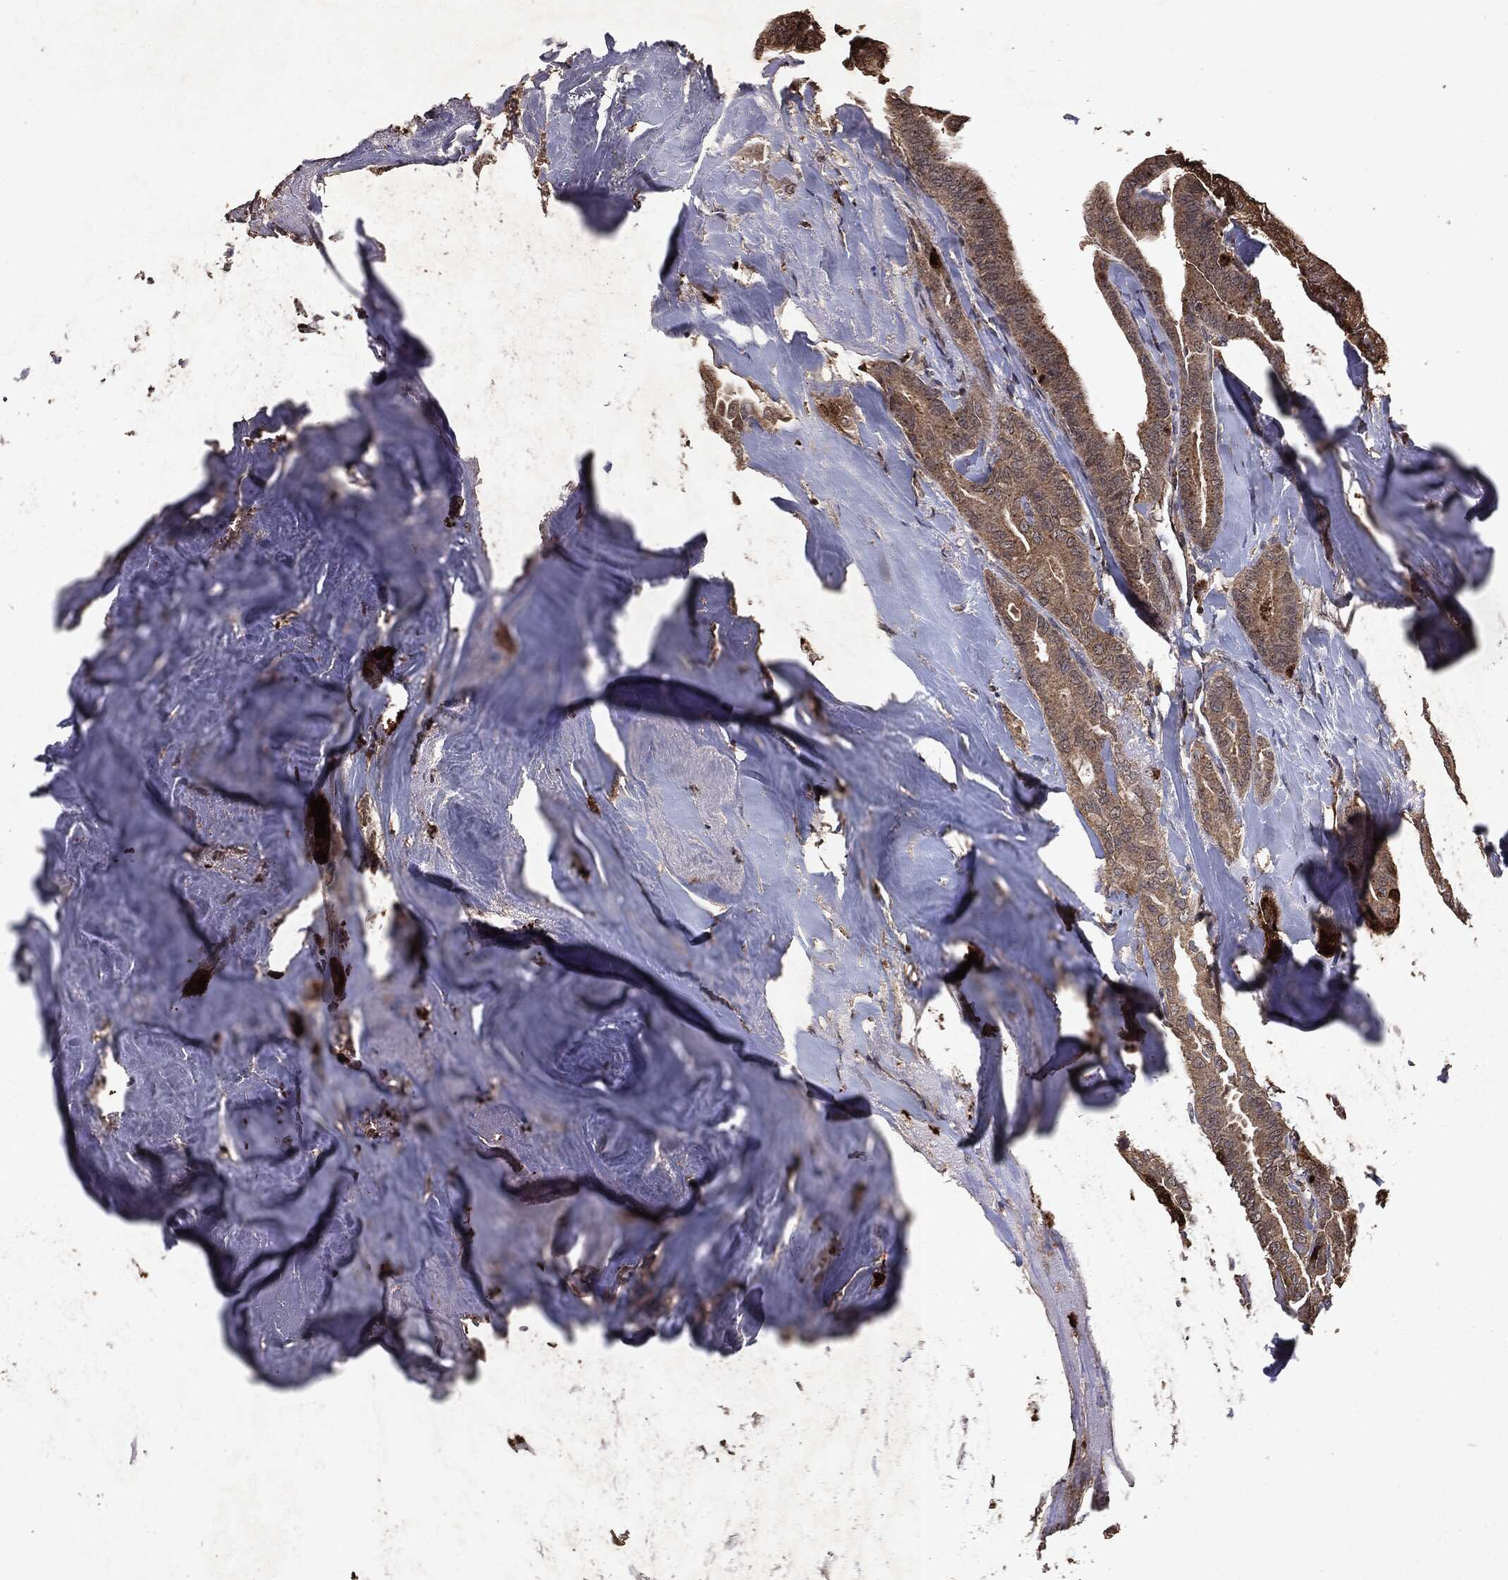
{"staining": {"intensity": "weak", "quantity": ">75%", "location": "cytoplasmic/membranous"}, "tissue": "thyroid cancer", "cell_type": "Tumor cells", "image_type": "cancer", "snomed": [{"axis": "morphology", "description": "Papillary adenocarcinoma, NOS"}, {"axis": "topography", "description": "Thyroid gland"}], "caption": "The immunohistochemical stain shows weak cytoplasmic/membranous staining in tumor cells of papillary adenocarcinoma (thyroid) tissue. (Stains: DAB in brown, nuclei in blue, Microscopy: brightfield microscopy at high magnification).", "gene": "MTOR", "patient": {"sex": "male", "age": 61}}